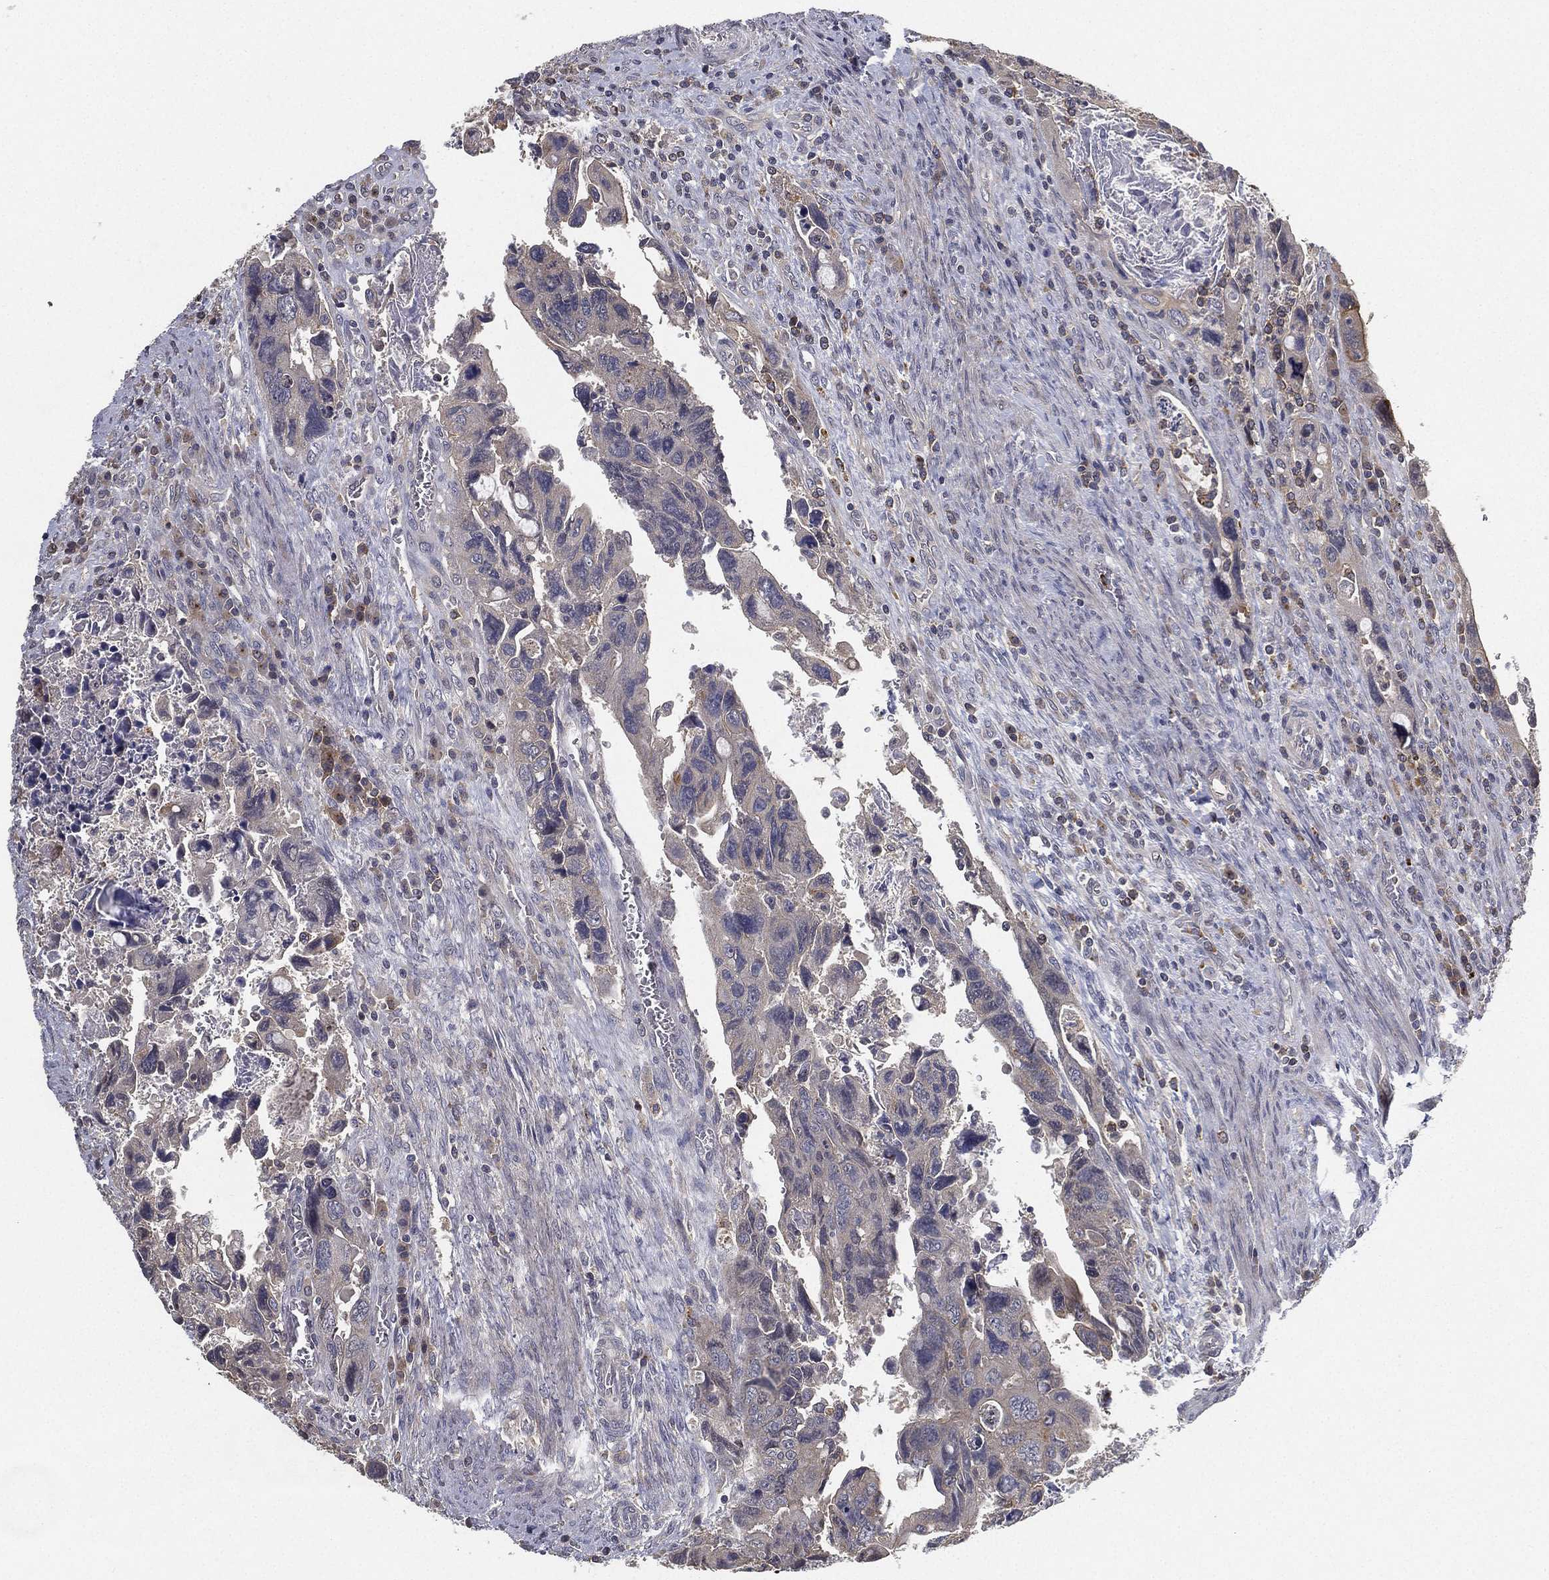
{"staining": {"intensity": "negative", "quantity": "none", "location": "none"}, "tissue": "colorectal cancer", "cell_type": "Tumor cells", "image_type": "cancer", "snomed": [{"axis": "morphology", "description": "Adenocarcinoma, NOS"}, {"axis": "topography", "description": "Rectum"}], "caption": "DAB (3,3'-diaminobenzidine) immunohistochemical staining of colorectal adenocarcinoma exhibits no significant expression in tumor cells.", "gene": "CFAP251", "patient": {"sex": "male", "age": 62}}